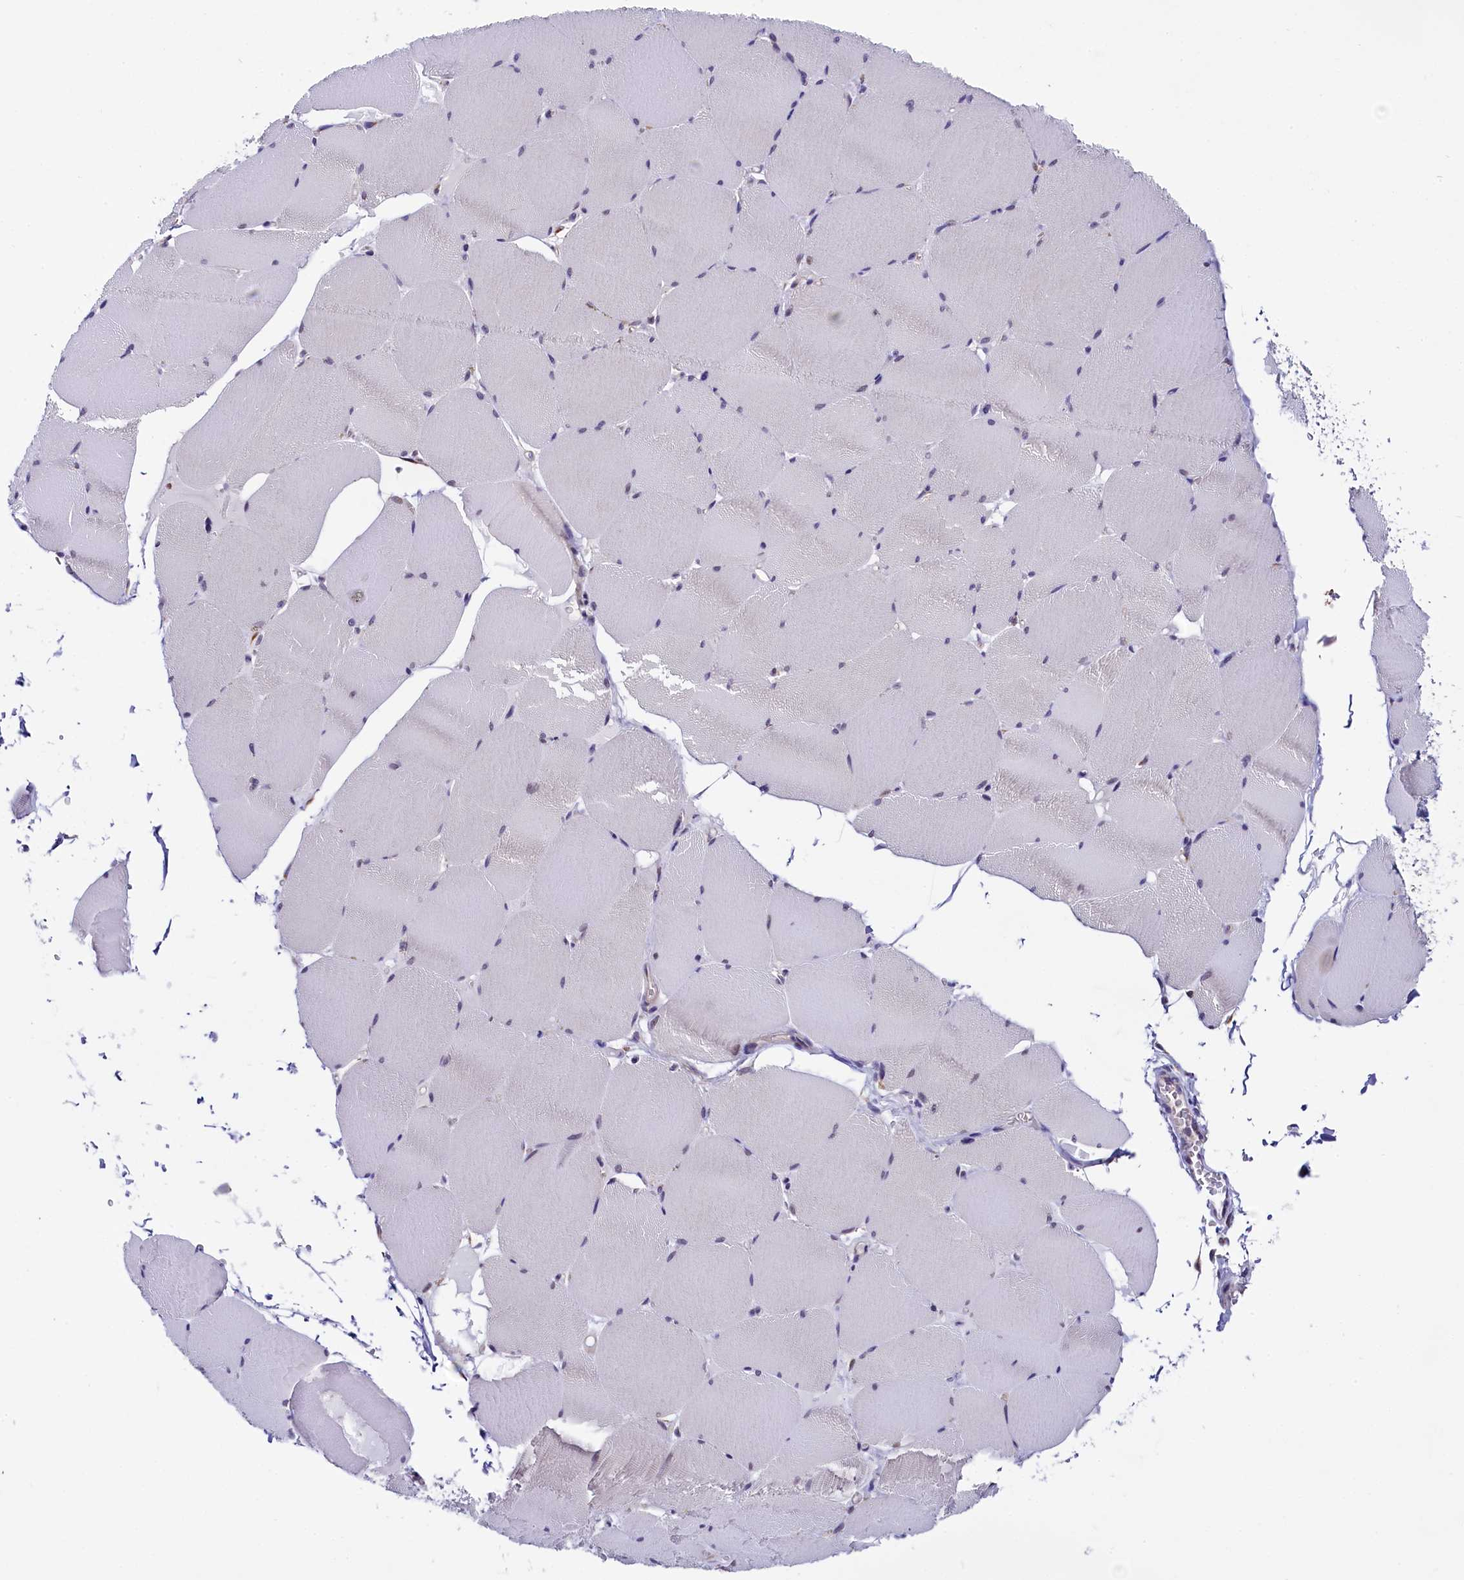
{"staining": {"intensity": "weak", "quantity": "<25%", "location": "cytoplasmic/membranous"}, "tissue": "skeletal muscle", "cell_type": "Myocytes", "image_type": "normal", "snomed": [{"axis": "morphology", "description": "Normal tissue, NOS"}, {"axis": "topography", "description": "Skeletal muscle"}, {"axis": "topography", "description": "Head-Neck"}], "caption": "DAB (3,3'-diaminobenzidine) immunohistochemical staining of benign human skeletal muscle reveals no significant staining in myocytes.", "gene": "UACA", "patient": {"sex": "male", "age": 66}}